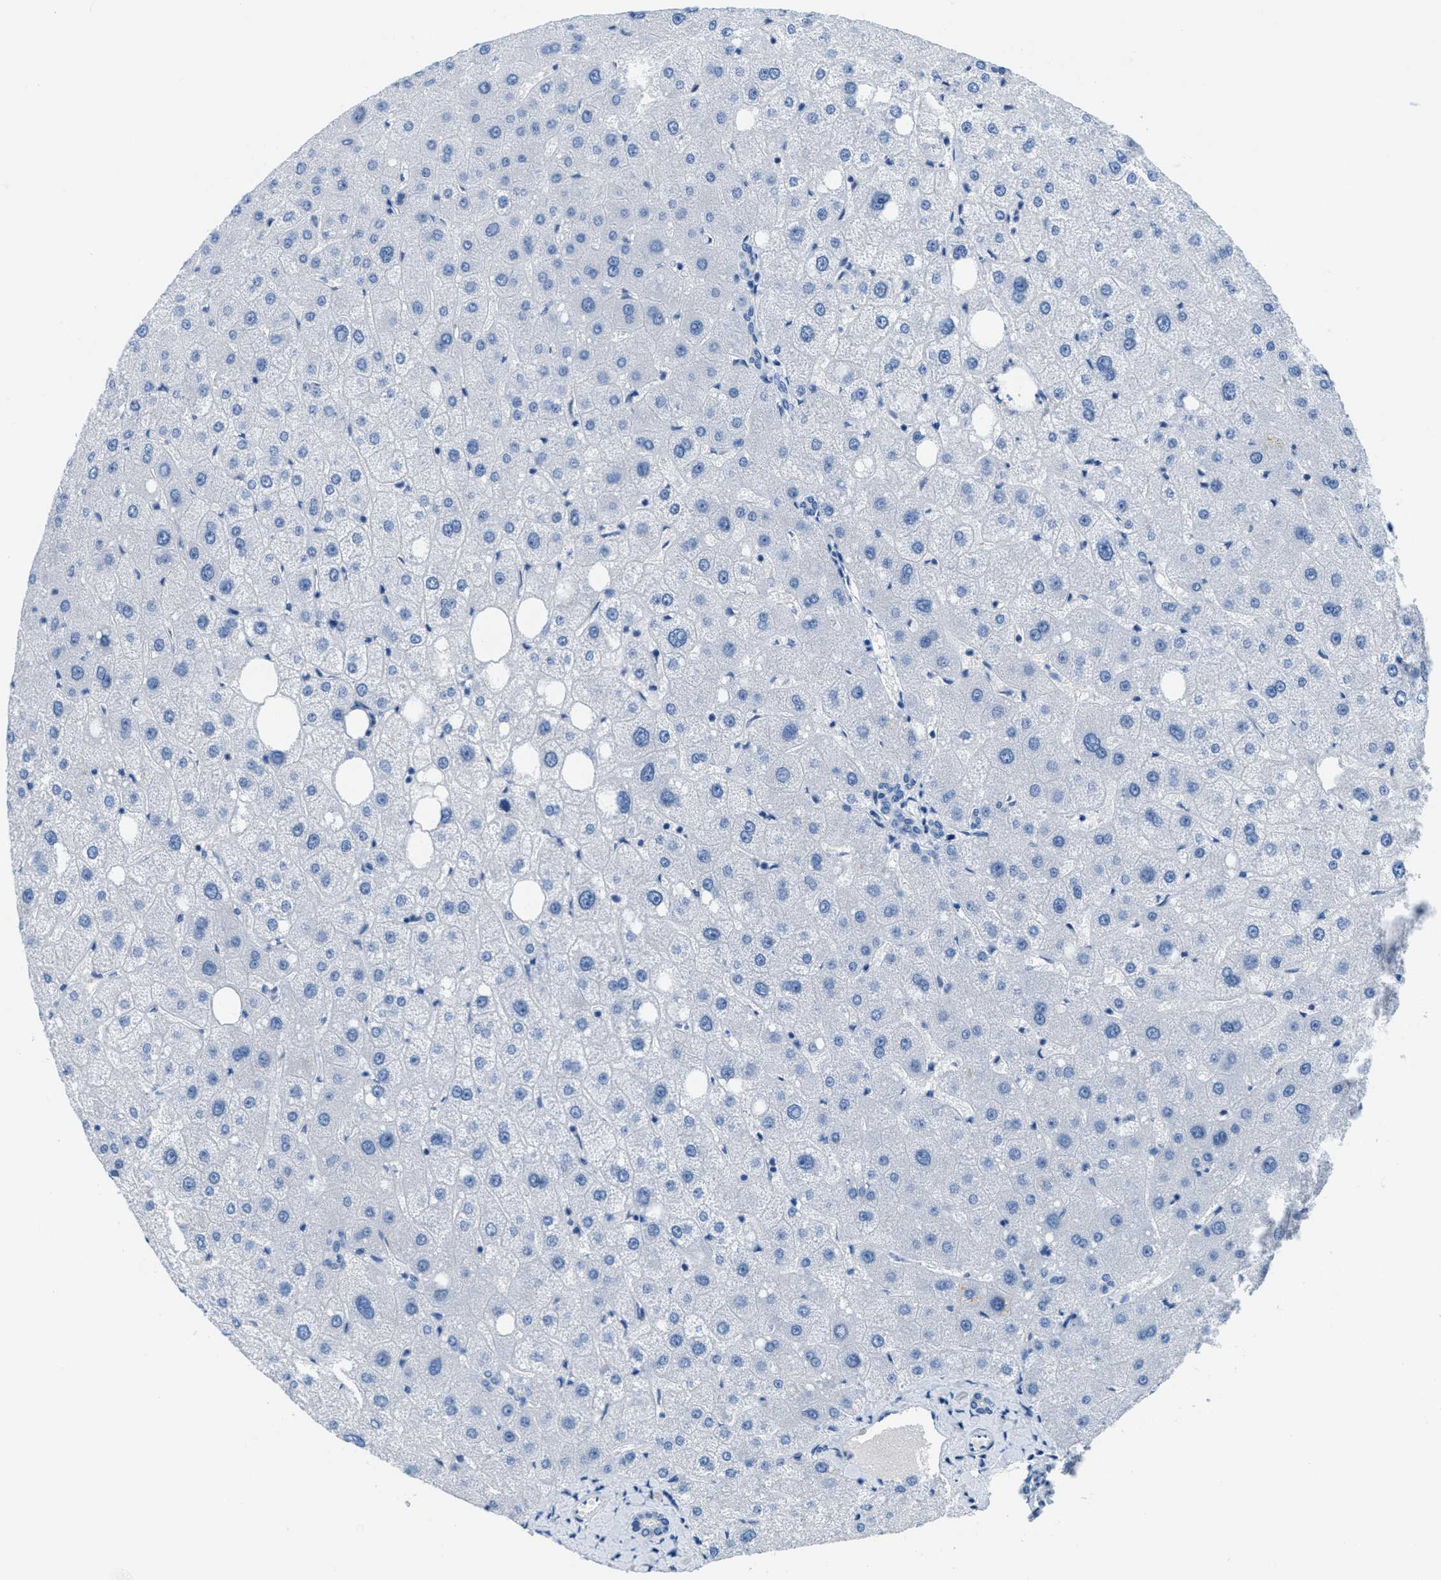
{"staining": {"intensity": "negative", "quantity": "none", "location": "none"}, "tissue": "liver", "cell_type": "Cholangiocytes", "image_type": "normal", "snomed": [{"axis": "morphology", "description": "Normal tissue, NOS"}, {"axis": "topography", "description": "Liver"}], "caption": "Immunohistochemistry (IHC) image of unremarkable liver: liver stained with DAB displays no significant protein expression in cholangiocytes. (Immunohistochemistry (IHC), brightfield microscopy, high magnification).", "gene": "MGARP", "patient": {"sex": "male", "age": 73}}